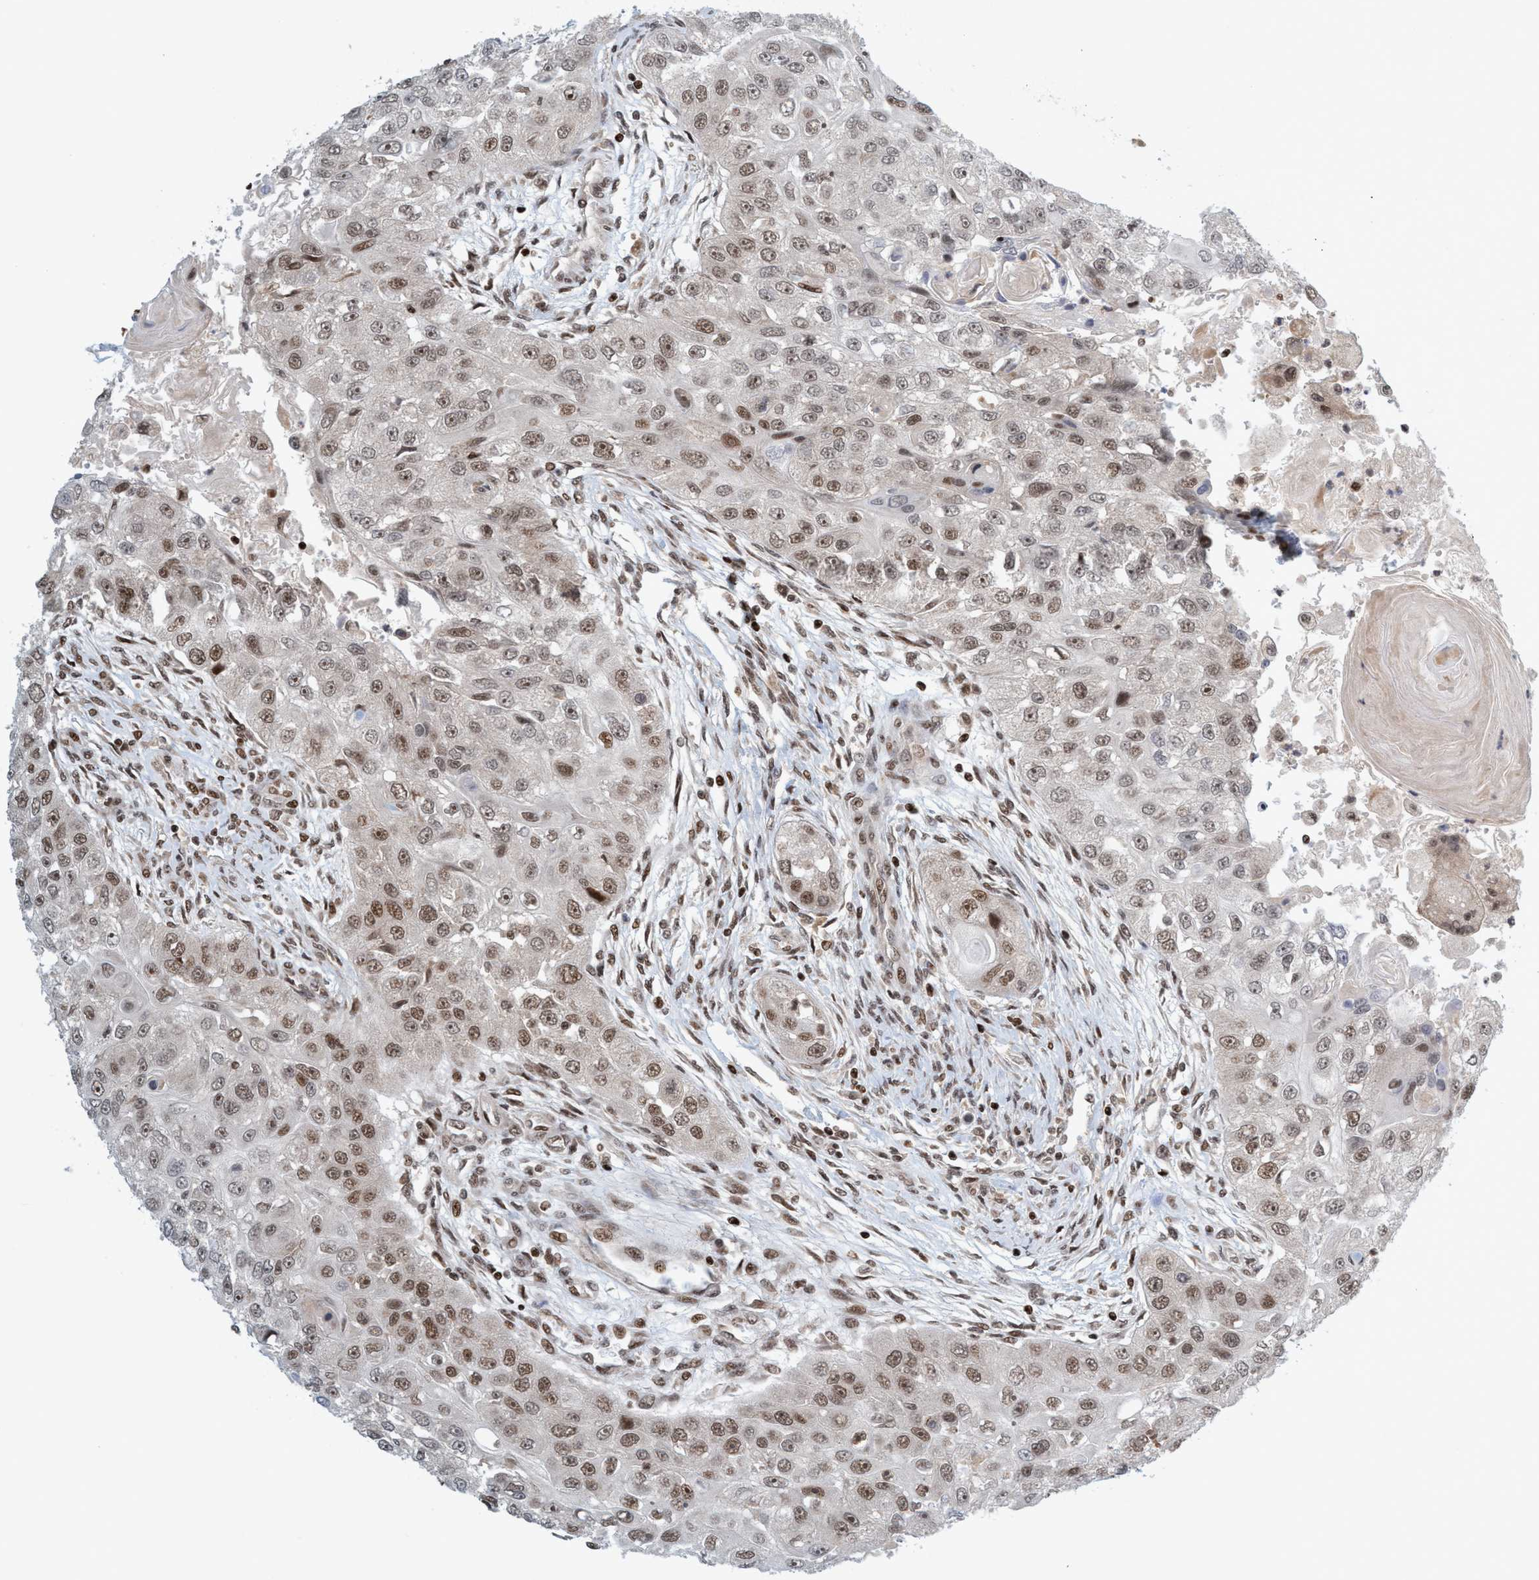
{"staining": {"intensity": "moderate", "quantity": ">75%", "location": "nuclear"}, "tissue": "head and neck cancer", "cell_type": "Tumor cells", "image_type": "cancer", "snomed": [{"axis": "morphology", "description": "Normal tissue, NOS"}, {"axis": "morphology", "description": "Squamous cell carcinoma, NOS"}, {"axis": "topography", "description": "Skeletal muscle"}, {"axis": "topography", "description": "Head-Neck"}], "caption": "Head and neck squamous cell carcinoma stained for a protein (brown) exhibits moderate nuclear positive staining in about >75% of tumor cells.", "gene": "SMCR8", "patient": {"sex": "male", "age": 51}}